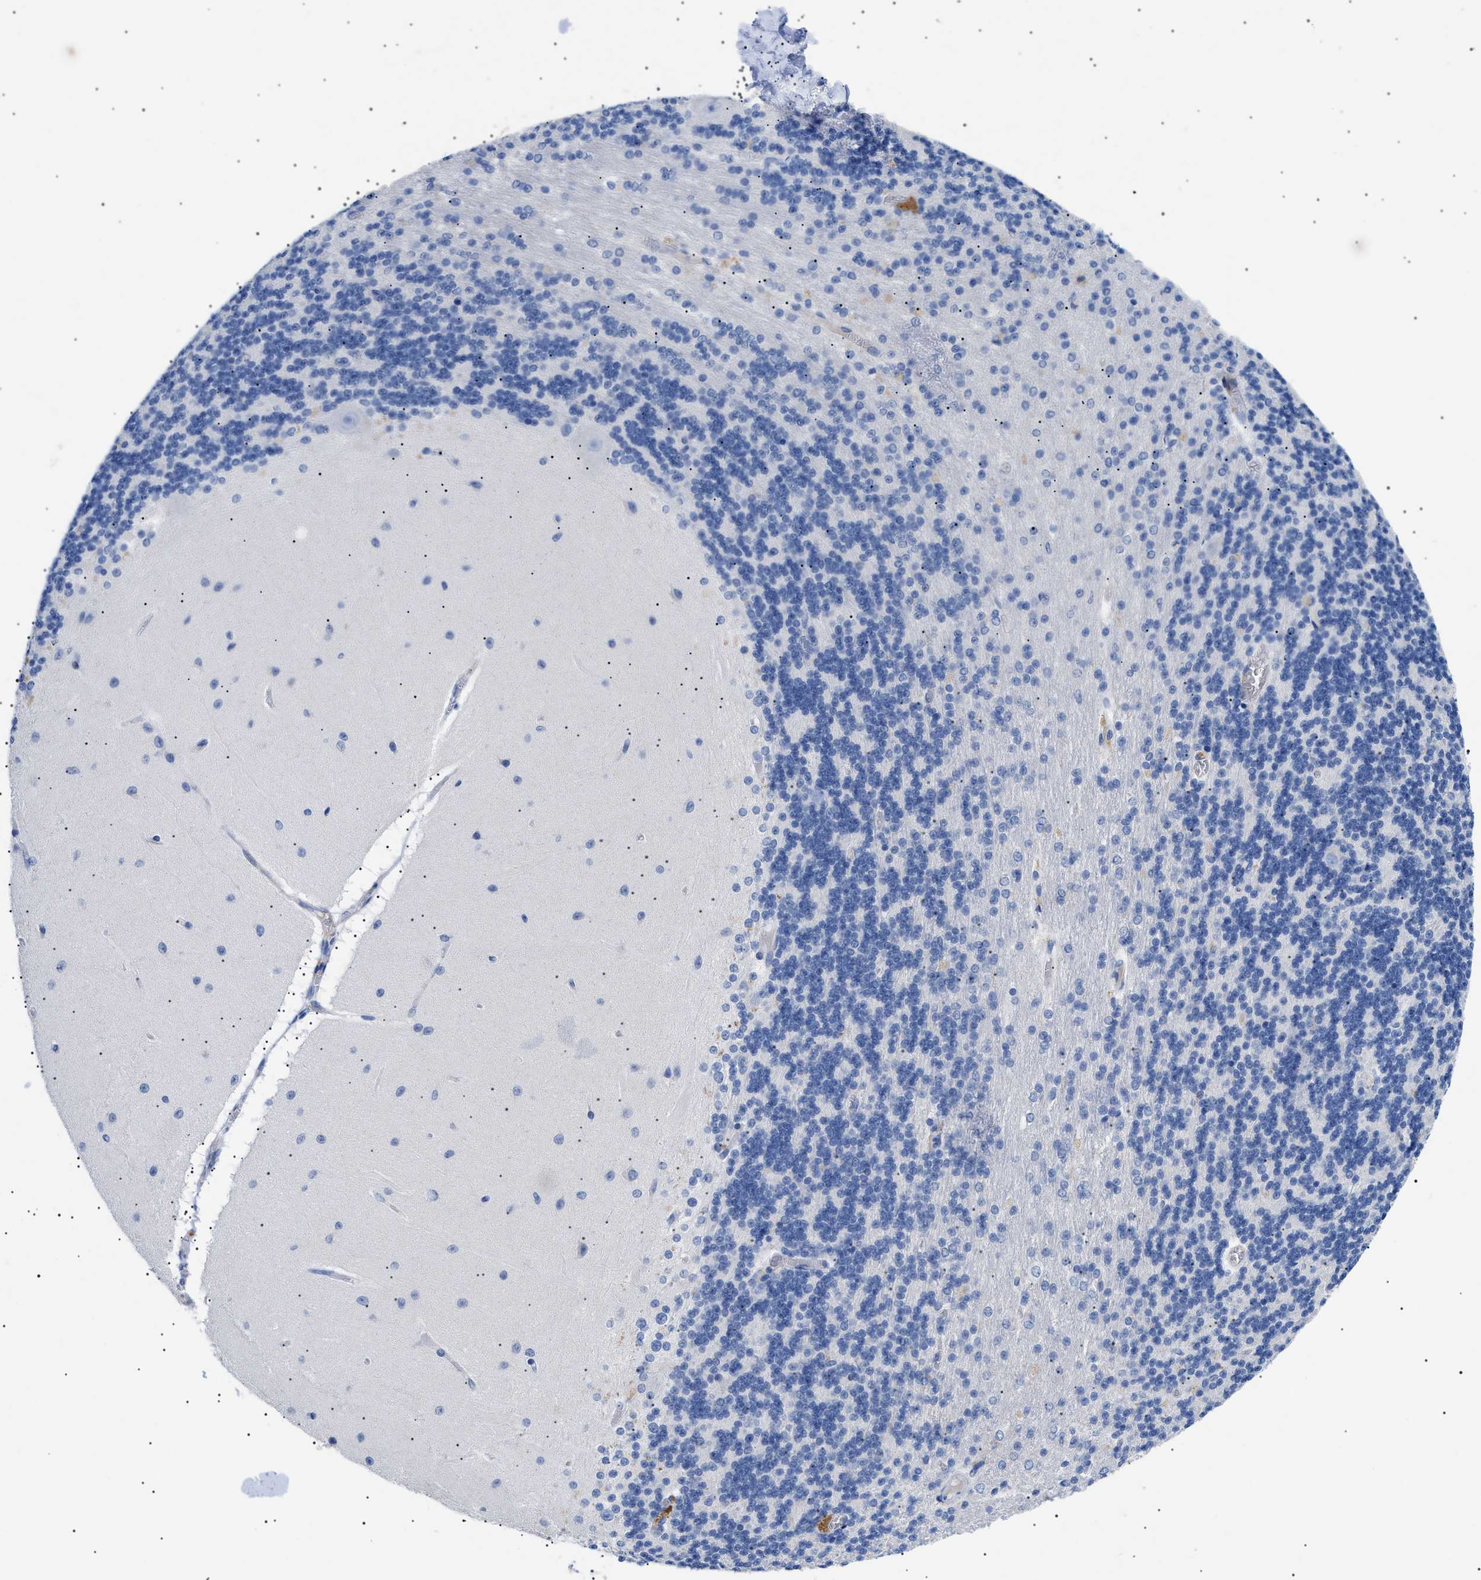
{"staining": {"intensity": "negative", "quantity": "none", "location": "none"}, "tissue": "cerebellum", "cell_type": "Cells in granular layer", "image_type": "normal", "snomed": [{"axis": "morphology", "description": "Normal tissue, NOS"}, {"axis": "topography", "description": "Cerebellum"}], "caption": "Micrograph shows no protein staining in cells in granular layer of normal cerebellum. (DAB immunohistochemistry (IHC), high magnification).", "gene": "ACKR1", "patient": {"sex": "female", "age": 54}}